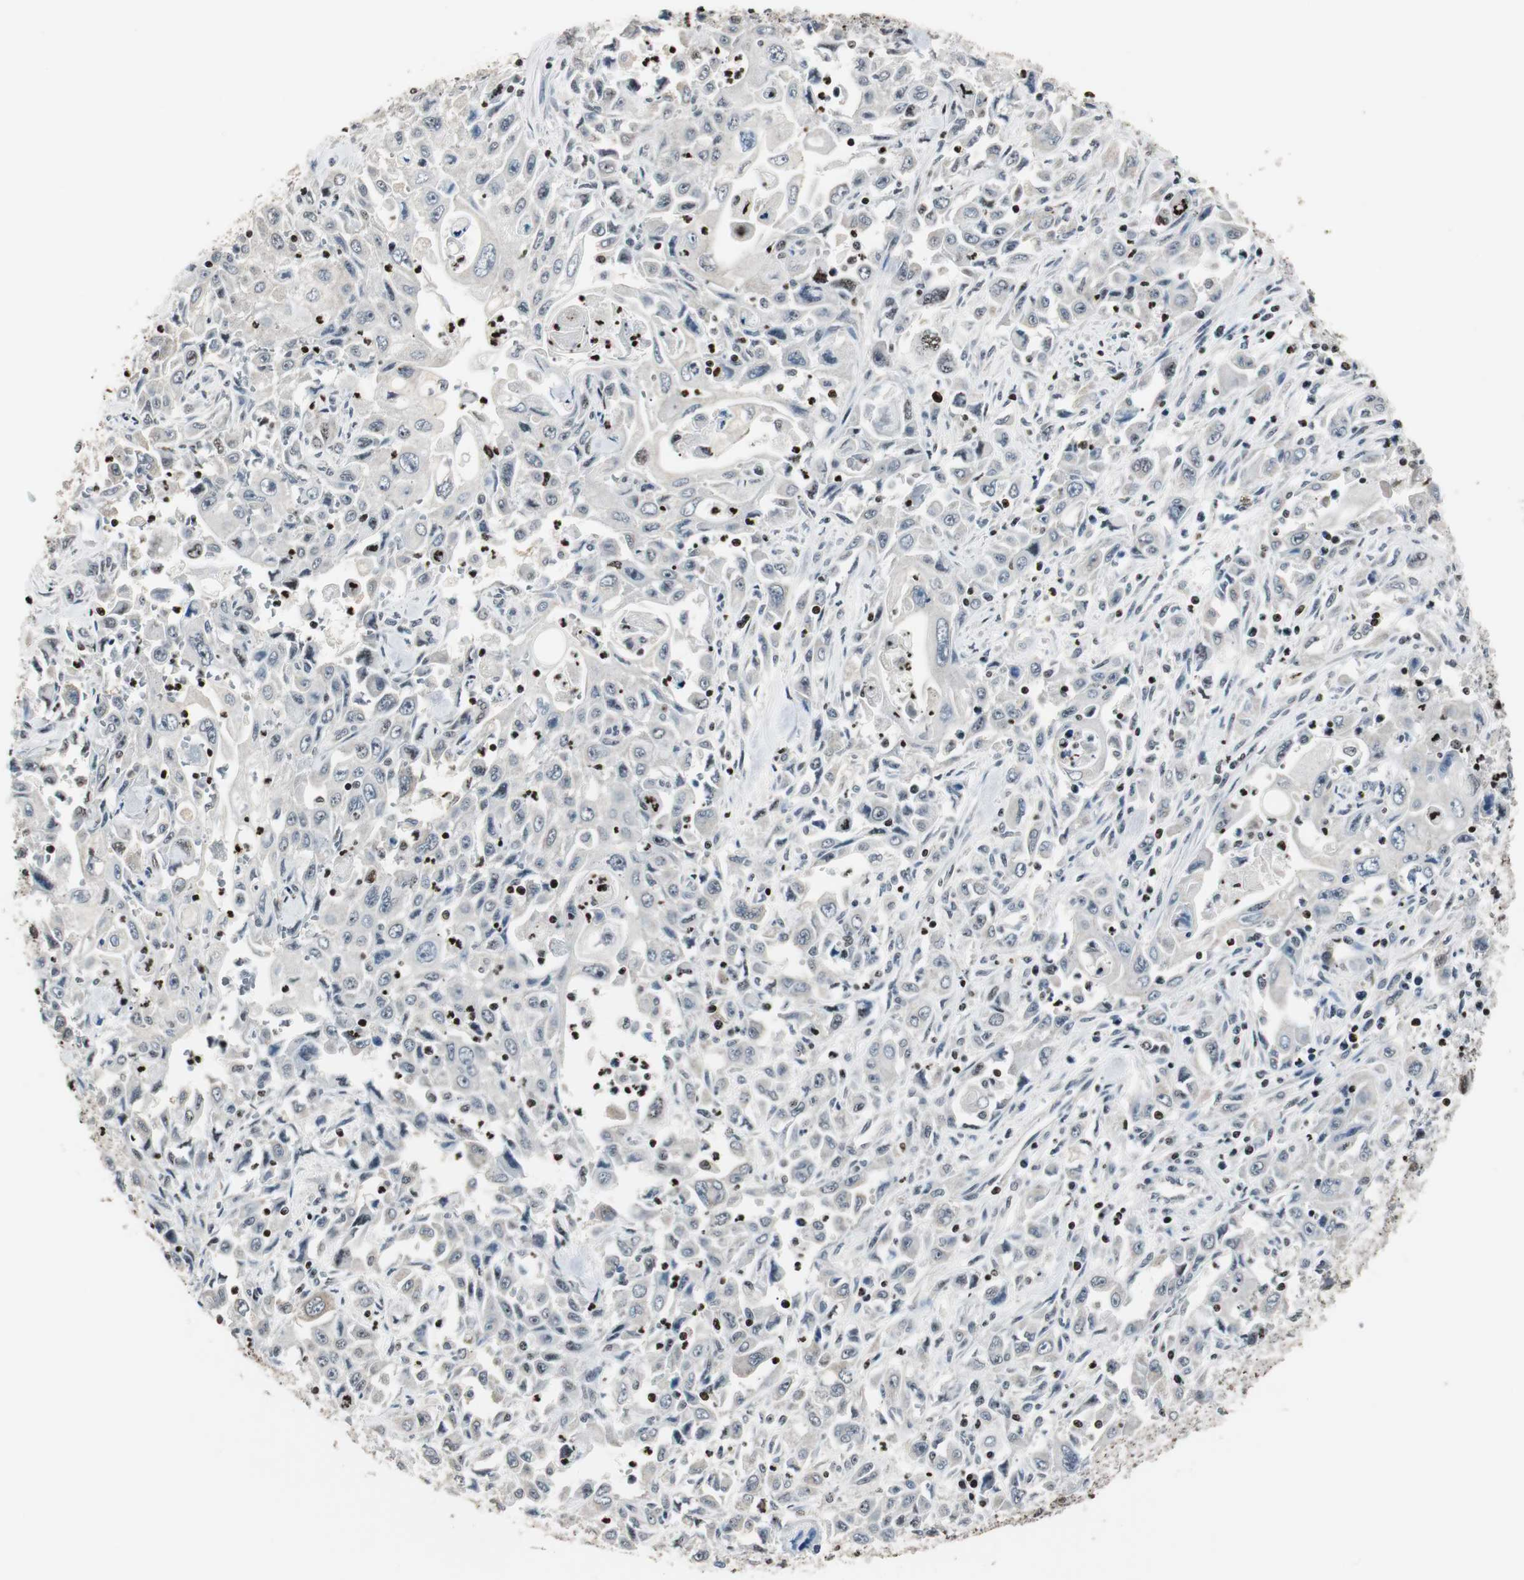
{"staining": {"intensity": "negative", "quantity": "none", "location": "none"}, "tissue": "pancreatic cancer", "cell_type": "Tumor cells", "image_type": "cancer", "snomed": [{"axis": "morphology", "description": "Adenocarcinoma, NOS"}, {"axis": "topography", "description": "Pancreas"}], "caption": "High power microscopy photomicrograph of an immunohistochemistry histopathology image of pancreatic cancer (adenocarcinoma), revealing no significant staining in tumor cells. (Brightfield microscopy of DAB (3,3'-diaminobenzidine) immunohistochemistry at high magnification).", "gene": "PAXIP1", "patient": {"sex": "male", "age": 70}}